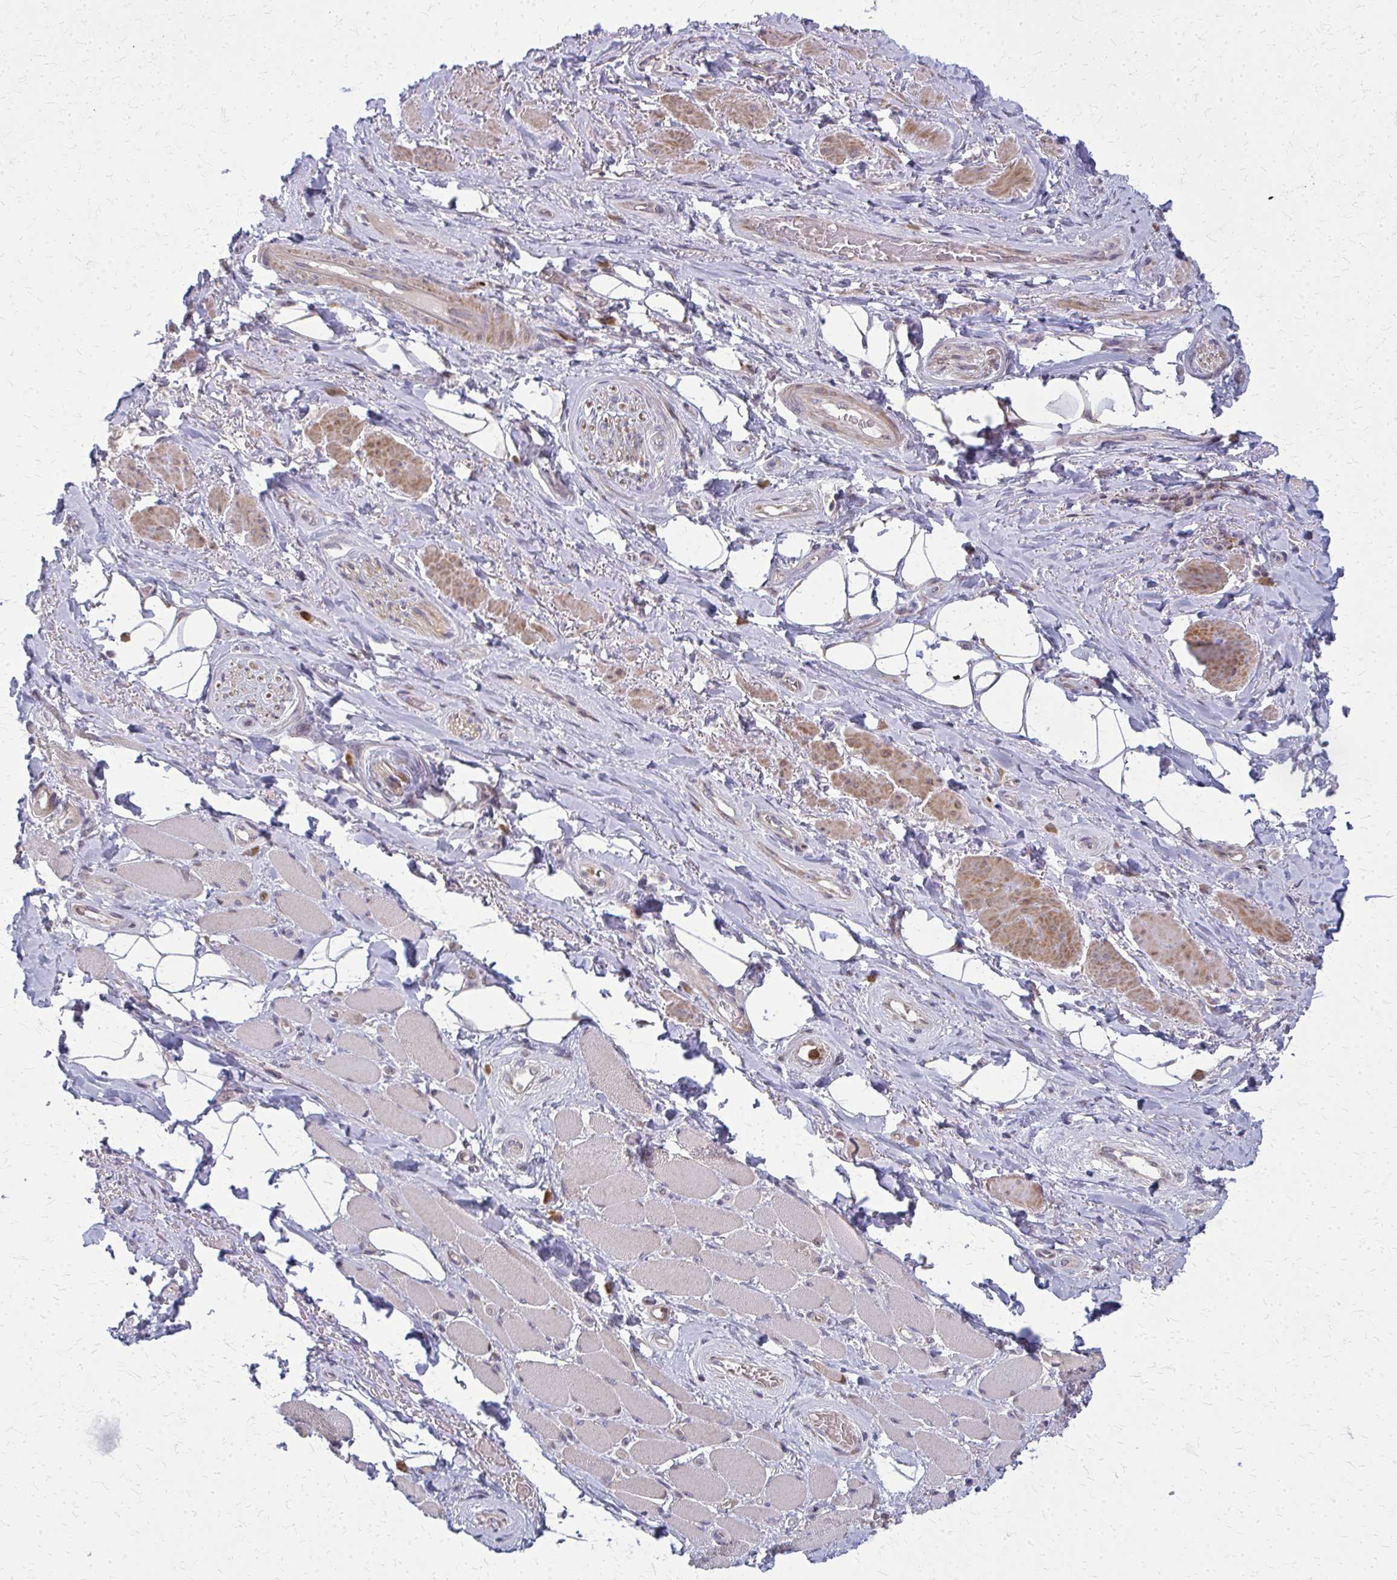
{"staining": {"intensity": "negative", "quantity": "none", "location": "none"}, "tissue": "adipose tissue", "cell_type": "Adipocytes", "image_type": "normal", "snomed": [{"axis": "morphology", "description": "Normal tissue, NOS"}, {"axis": "topography", "description": "Anal"}, {"axis": "topography", "description": "Peripheral nerve tissue"}], "caption": "The histopathology image exhibits no significant staining in adipocytes of adipose tissue. (DAB (3,3'-diaminobenzidine) immunohistochemistry (IHC) visualized using brightfield microscopy, high magnification).", "gene": "MCCC1", "patient": {"sex": "male", "age": 53}}